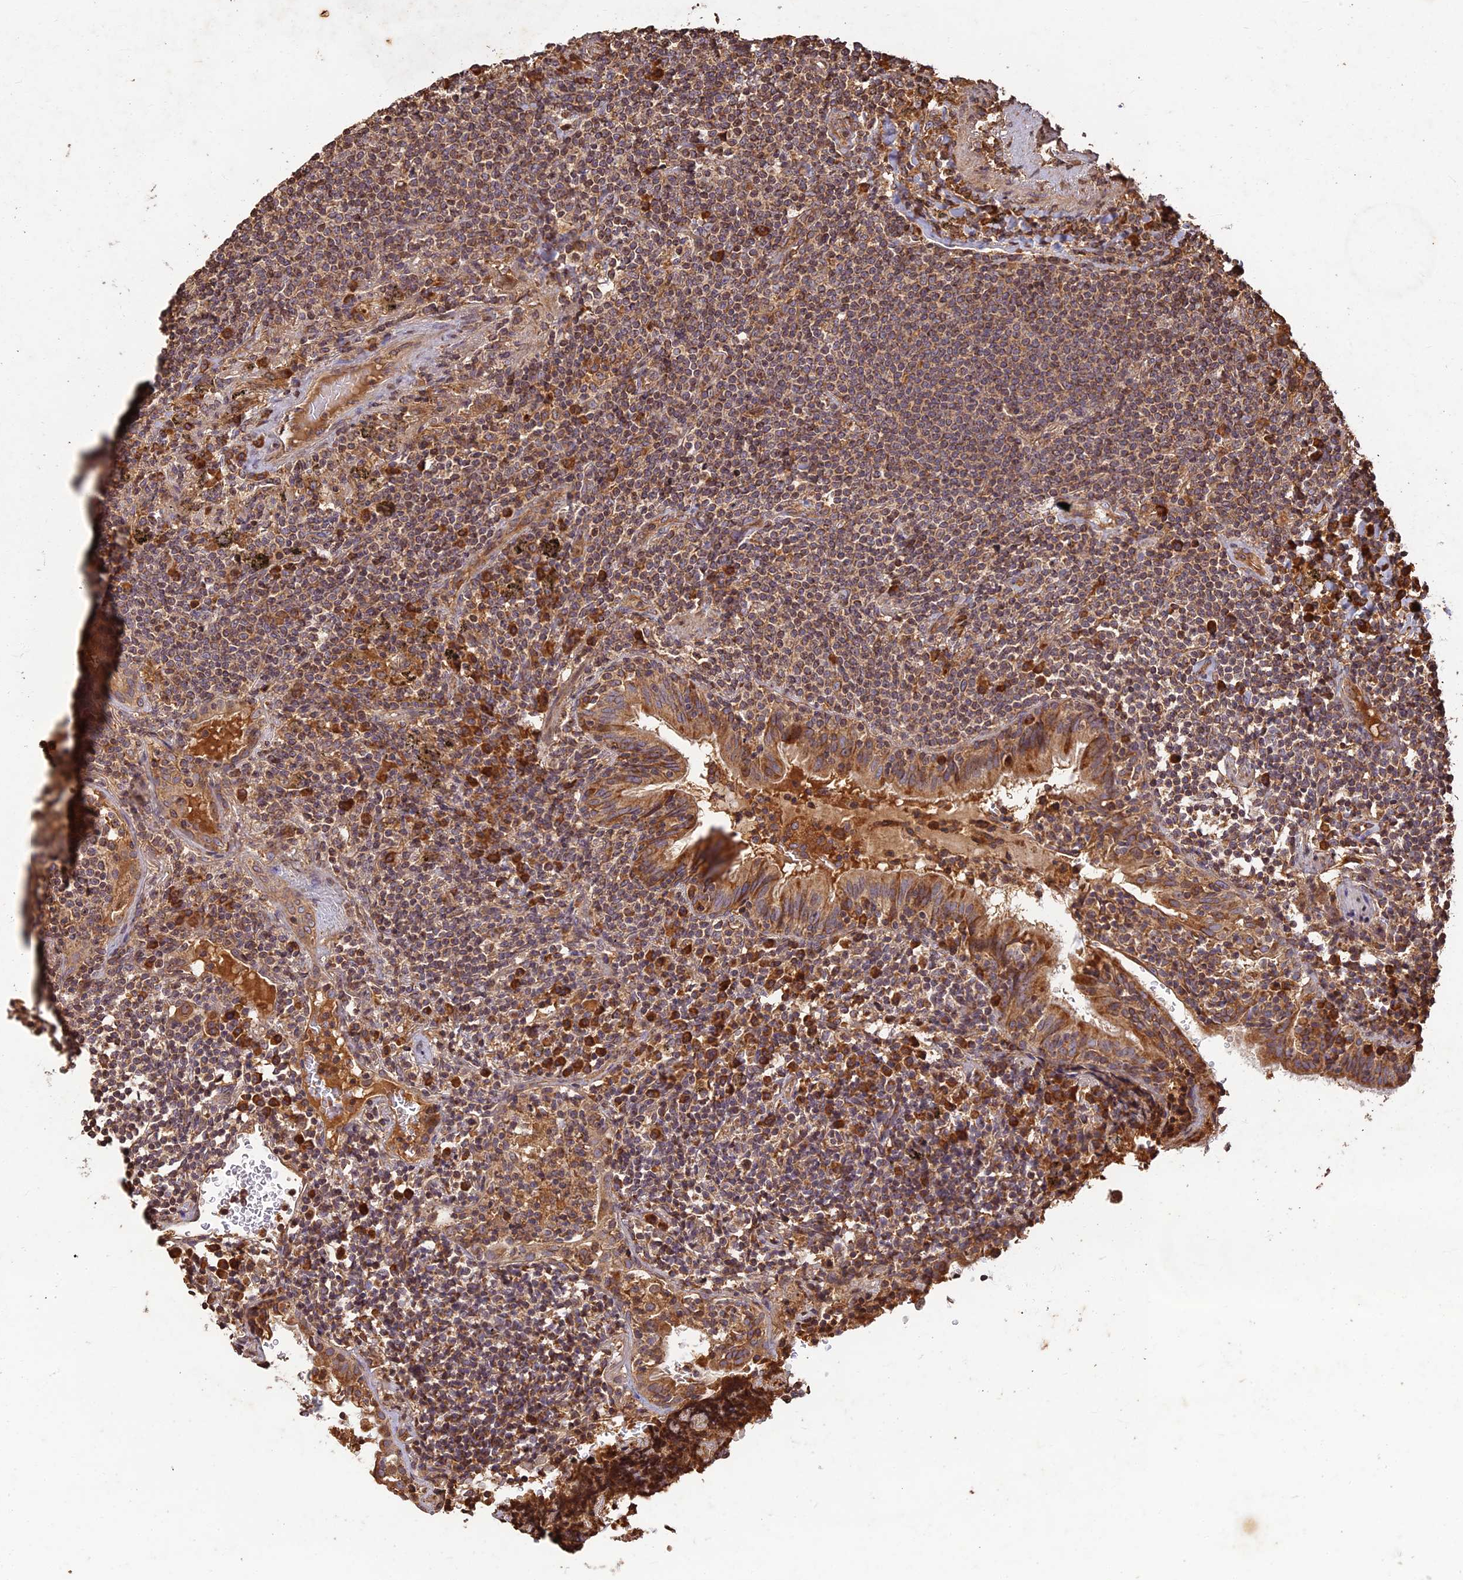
{"staining": {"intensity": "moderate", "quantity": ">75%", "location": "cytoplasmic/membranous"}, "tissue": "lymphoma", "cell_type": "Tumor cells", "image_type": "cancer", "snomed": [{"axis": "morphology", "description": "Malignant lymphoma, non-Hodgkin's type, Low grade"}, {"axis": "topography", "description": "Lung"}], "caption": "Lymphoma tissue shows moderate cytoplasmic/membranous staining in approximately >75% of tumor cells Using DAB (brown) and hematoxylin (blue) stains, captured at high magnification using brightfield microscopy.", "gene": "CORO1C", "patient": {"sex": "female", "age": 71}}